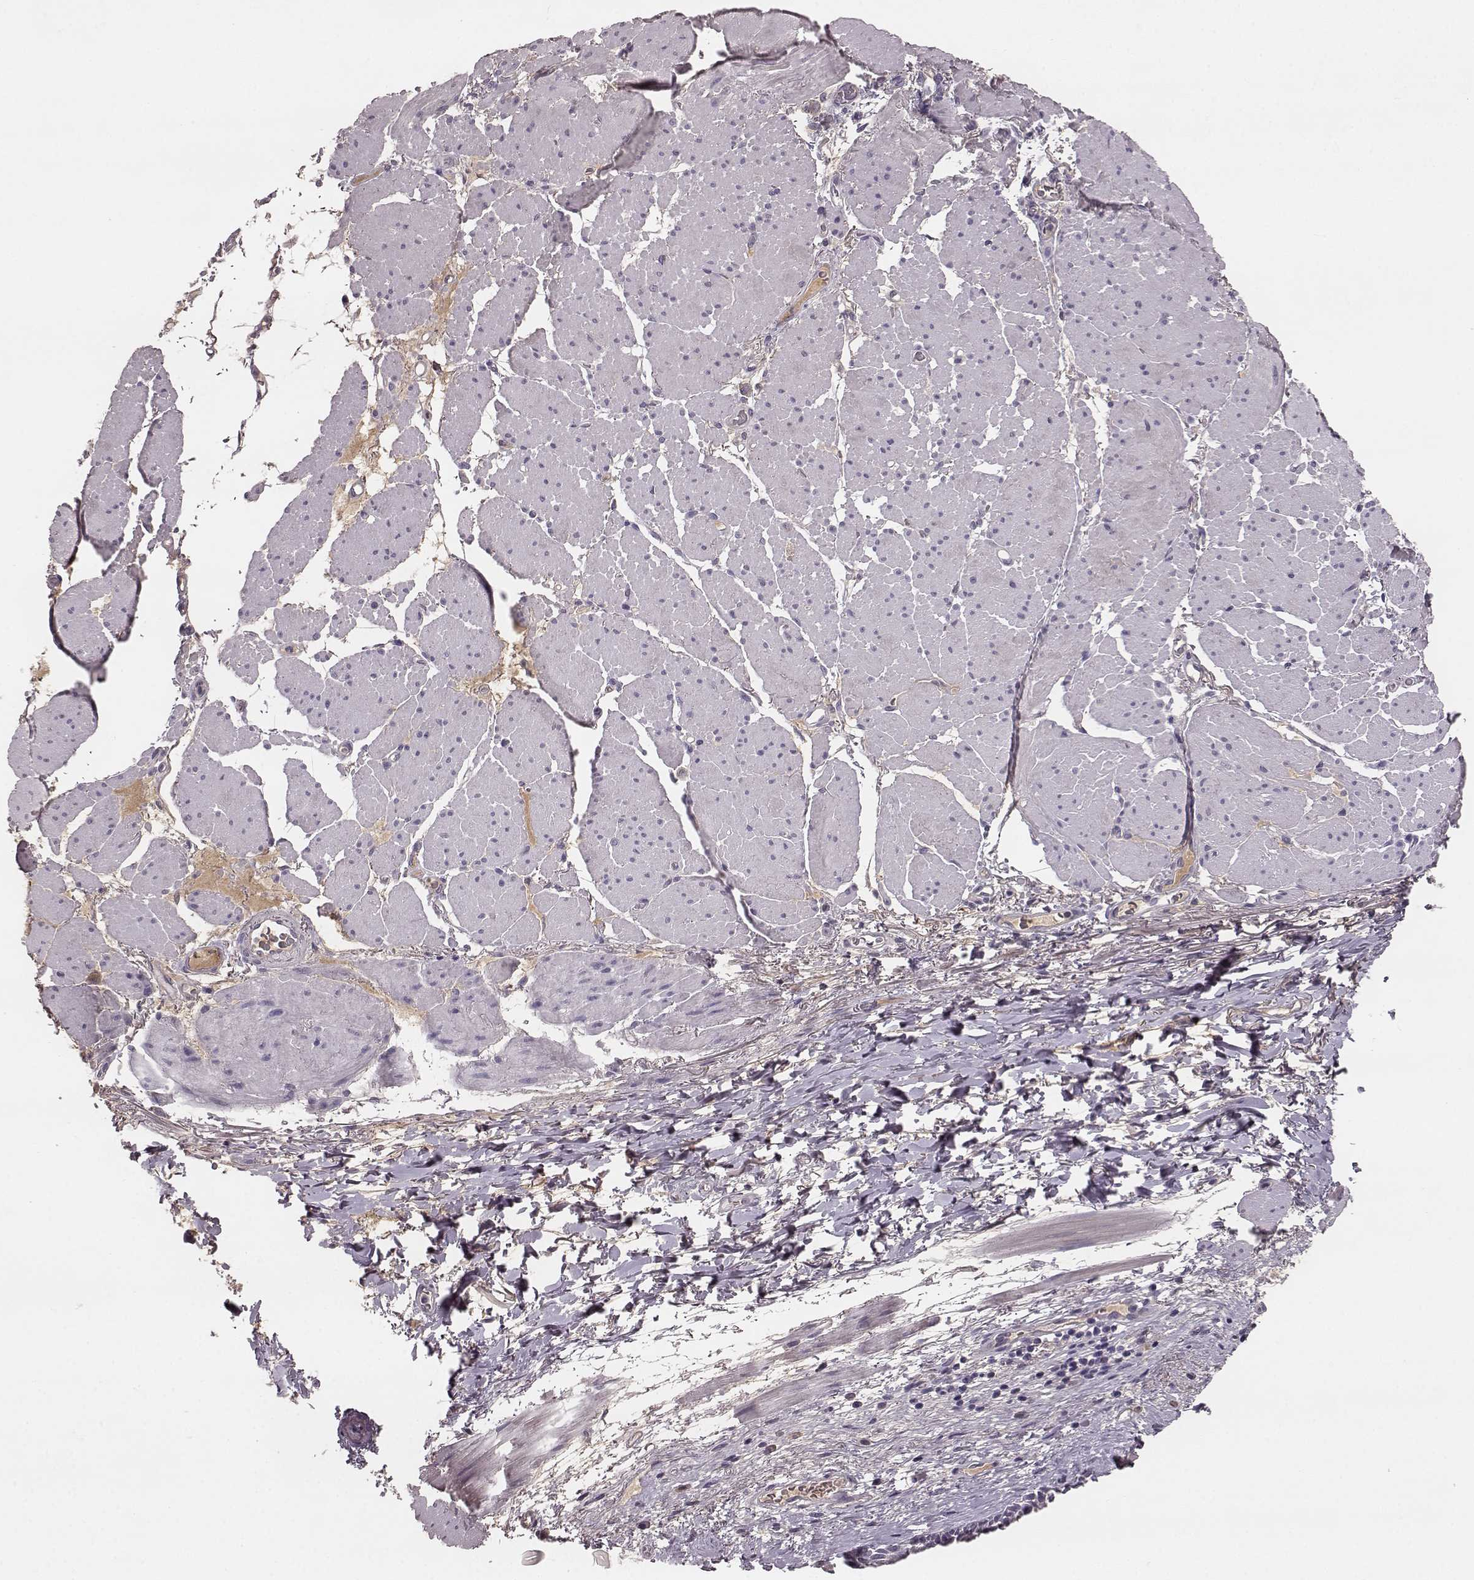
{"staining": {"intensity": "negative", "quantity": "none", "location": "none"}, "tissue": "esophagus", "cell_type": "Squamous epithelial cells", "image_type": "normal", "snomed": [{"axis": "morphology", "description": "Normal tissue, NOS"}, {"axis": "topography", "description": "Esophagus"}], "caption": "Image shows no protein expression in squamous epithelial cells of normal esophagus.", "gene": "YJEFN3", "patient": {"sex": "male", "age": 76}}